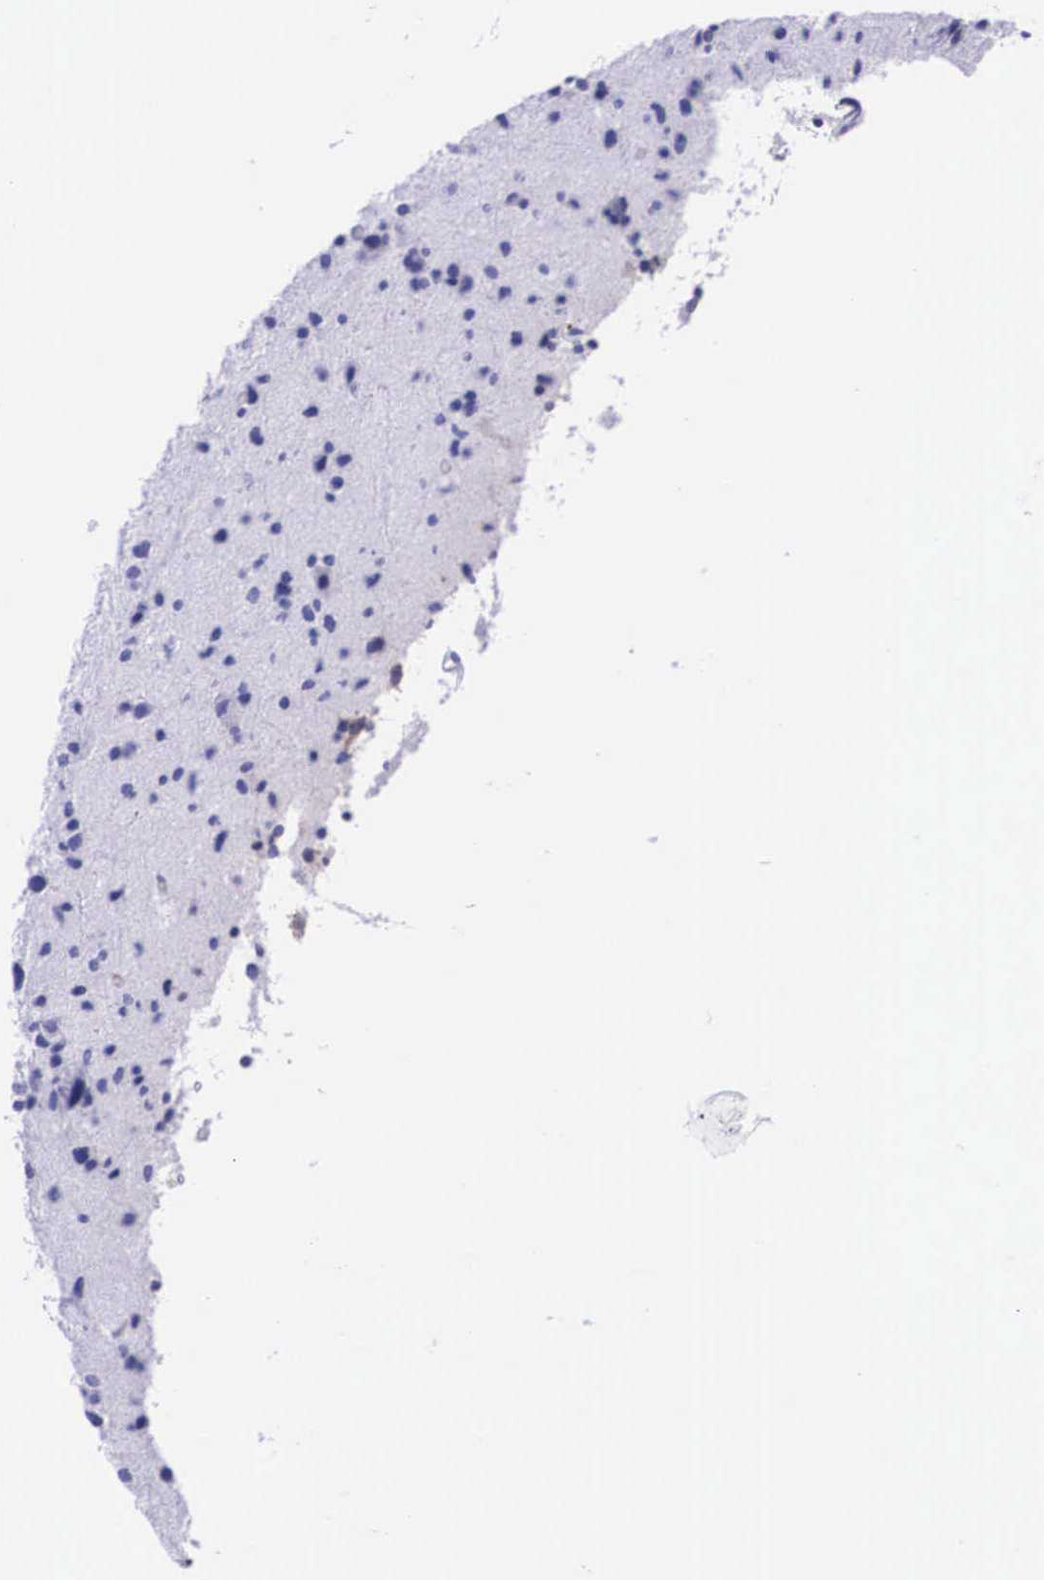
{"staining": {"intensity": "negative", "quantity": "none", "location": "none"}, "tissue": "glioma", "cell_type": "Tumor cells", "image_type": "cancer", "snomed": [{"axis": "morphology", "description": "Glioma, malignant, Low grade"}, {"axis": "topography", "description": "Brain"}], "caption": "An image of malignant glioma (low-grade) stained for a protein demonstrates no brown staining in tumor cells. Brightfield microscopy of IHC stained with DAB (3,3'-diaminobenzidine) (brown) and hematoxylin (blue), captured at high magnification.", "gene": "PLG", "patient": {"sex": "female", "age": 46}}